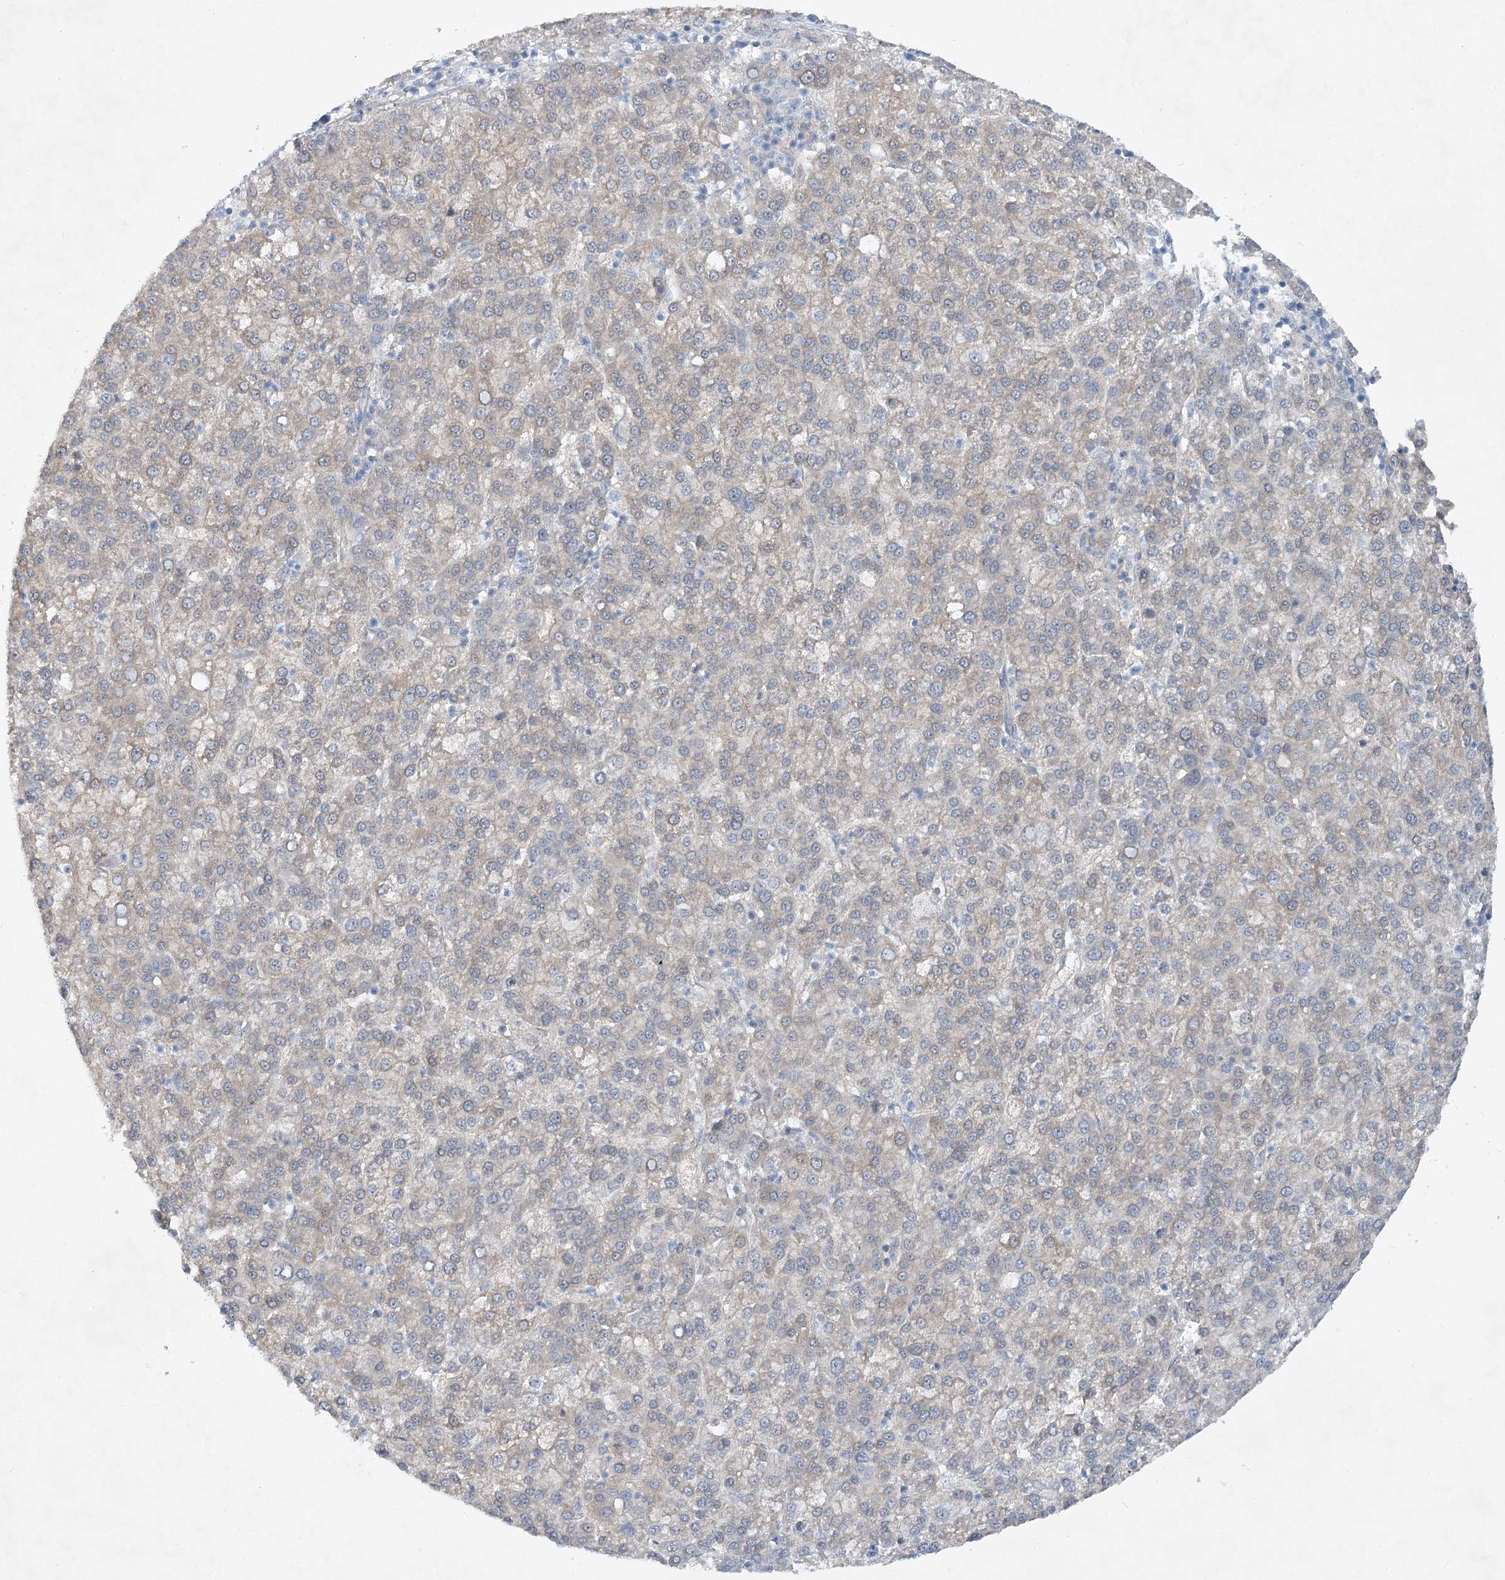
{"staining": {"intensity": "weak", "quantity": "<25%", "location": "cytoplasmic/membranous"}, "tissue": "liver cancer", "cell_type": "Tumor cells", "image_type": "cancer", "snomed": [{"axis": "morphology", "description": "Carcinoma, Hepatocellular, NOS"}, {"axis": "topography", "description": "Liver"}], "caption": "The IHC photomicrograph has no significant expression in tumor cells of liver cancer (hepatocellular carcinoma) tissue.", "gene": "AAMDC", "patient": {"sex": "female", "age": 58}}